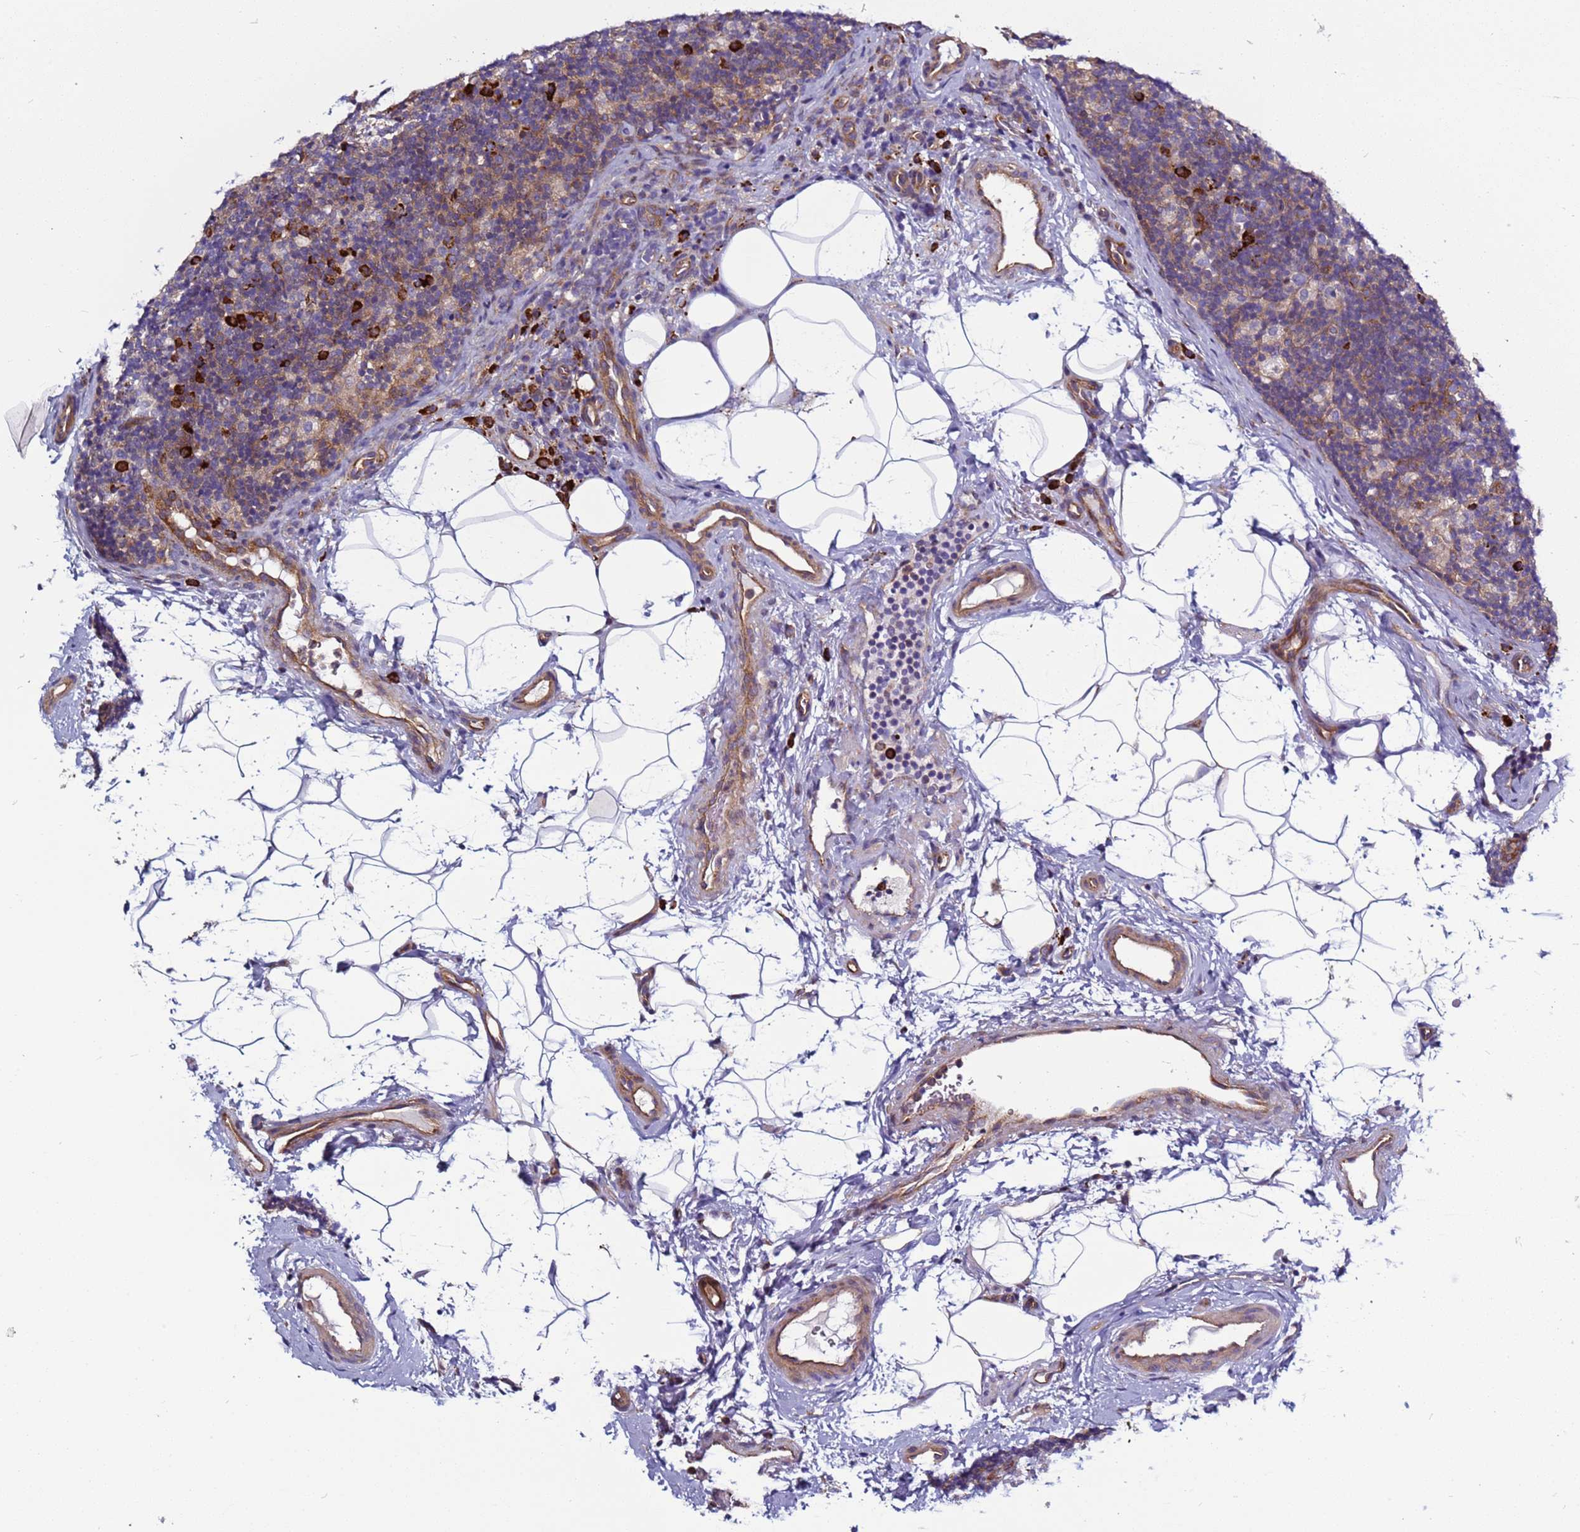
{"staining": {"intensity": "weak", "quantity": "25%-75%", "location": "cytoplasmic/membranous"}, "tissue": "lymph node", "cell_type": "Germinal center cells", "image_type": "normal", "snomed": [{"axis": "morphology", "description": "Normal tissue, NOS"}, {"axis": "topography", "description": "Lymph node"}], "caption": "Benign lymph node demonstrates weak cytoplasmic/membranous staining in approximately 25%-75% of germinal center cells (Stains: DAB in brown, nuclei in blue, Microscopy: brightfield microscopy at high magnification)..", "gene": "EFCAB8", "patient": {"sex": "female", "age": 22}}